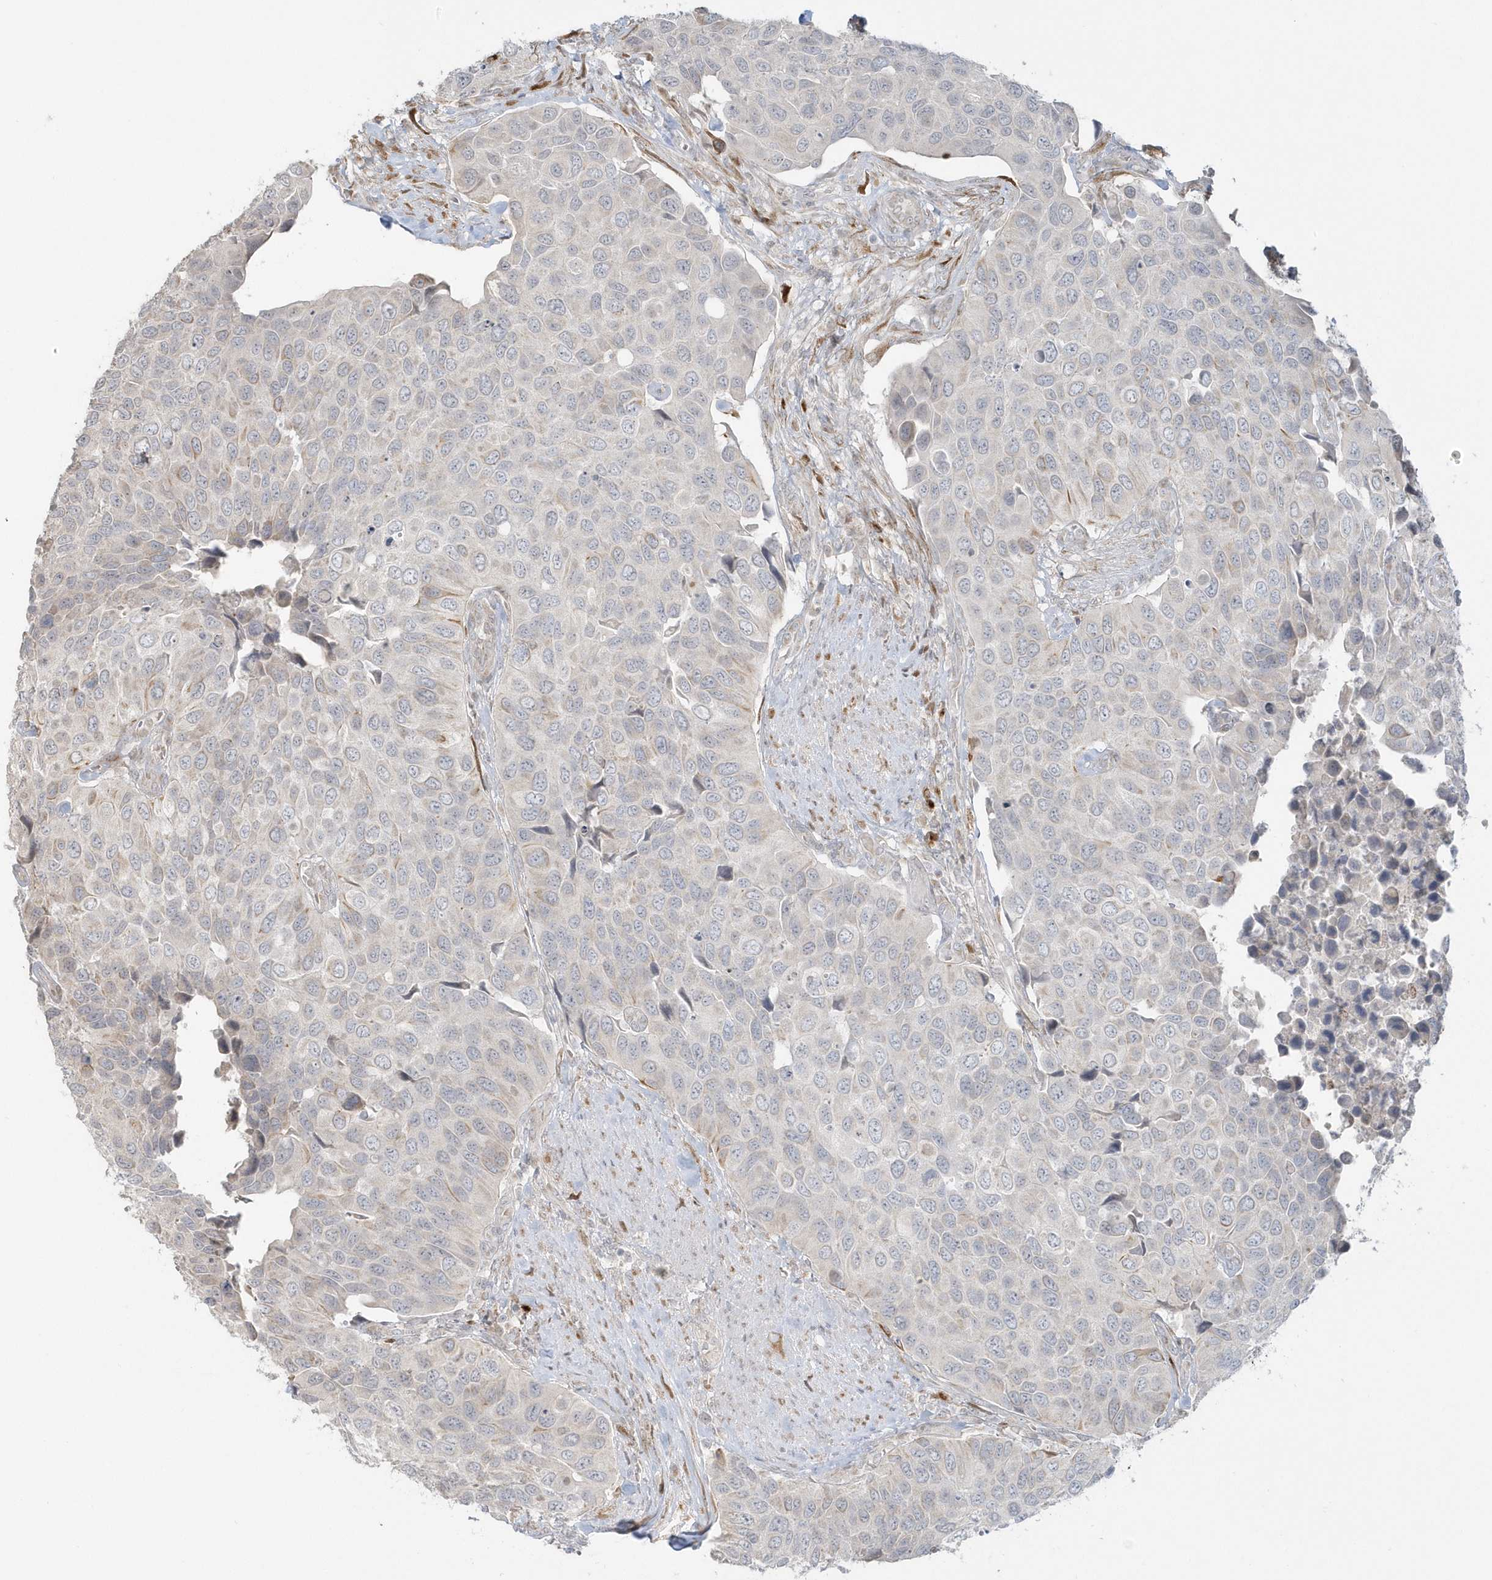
{"staining": {"intensity": "negative", "quantity": "none", "location": "none"}, "tissue": "urothelial cancer", "cell_type": "Tumor cells", "image_type": "cancer", "snomed": [{"axis": "morphology", "description": "Urothelial carcinoma, High grade"}, {"axis": "topography", "description": "Urinary bladder"}], "caption": "IHC photomicrograph of urothelial cancer stained for a protein (brown), which exhibits no expression in tumor cells.", "gene": "DHFR", "patient": {"sex": "male", "age": 74}}